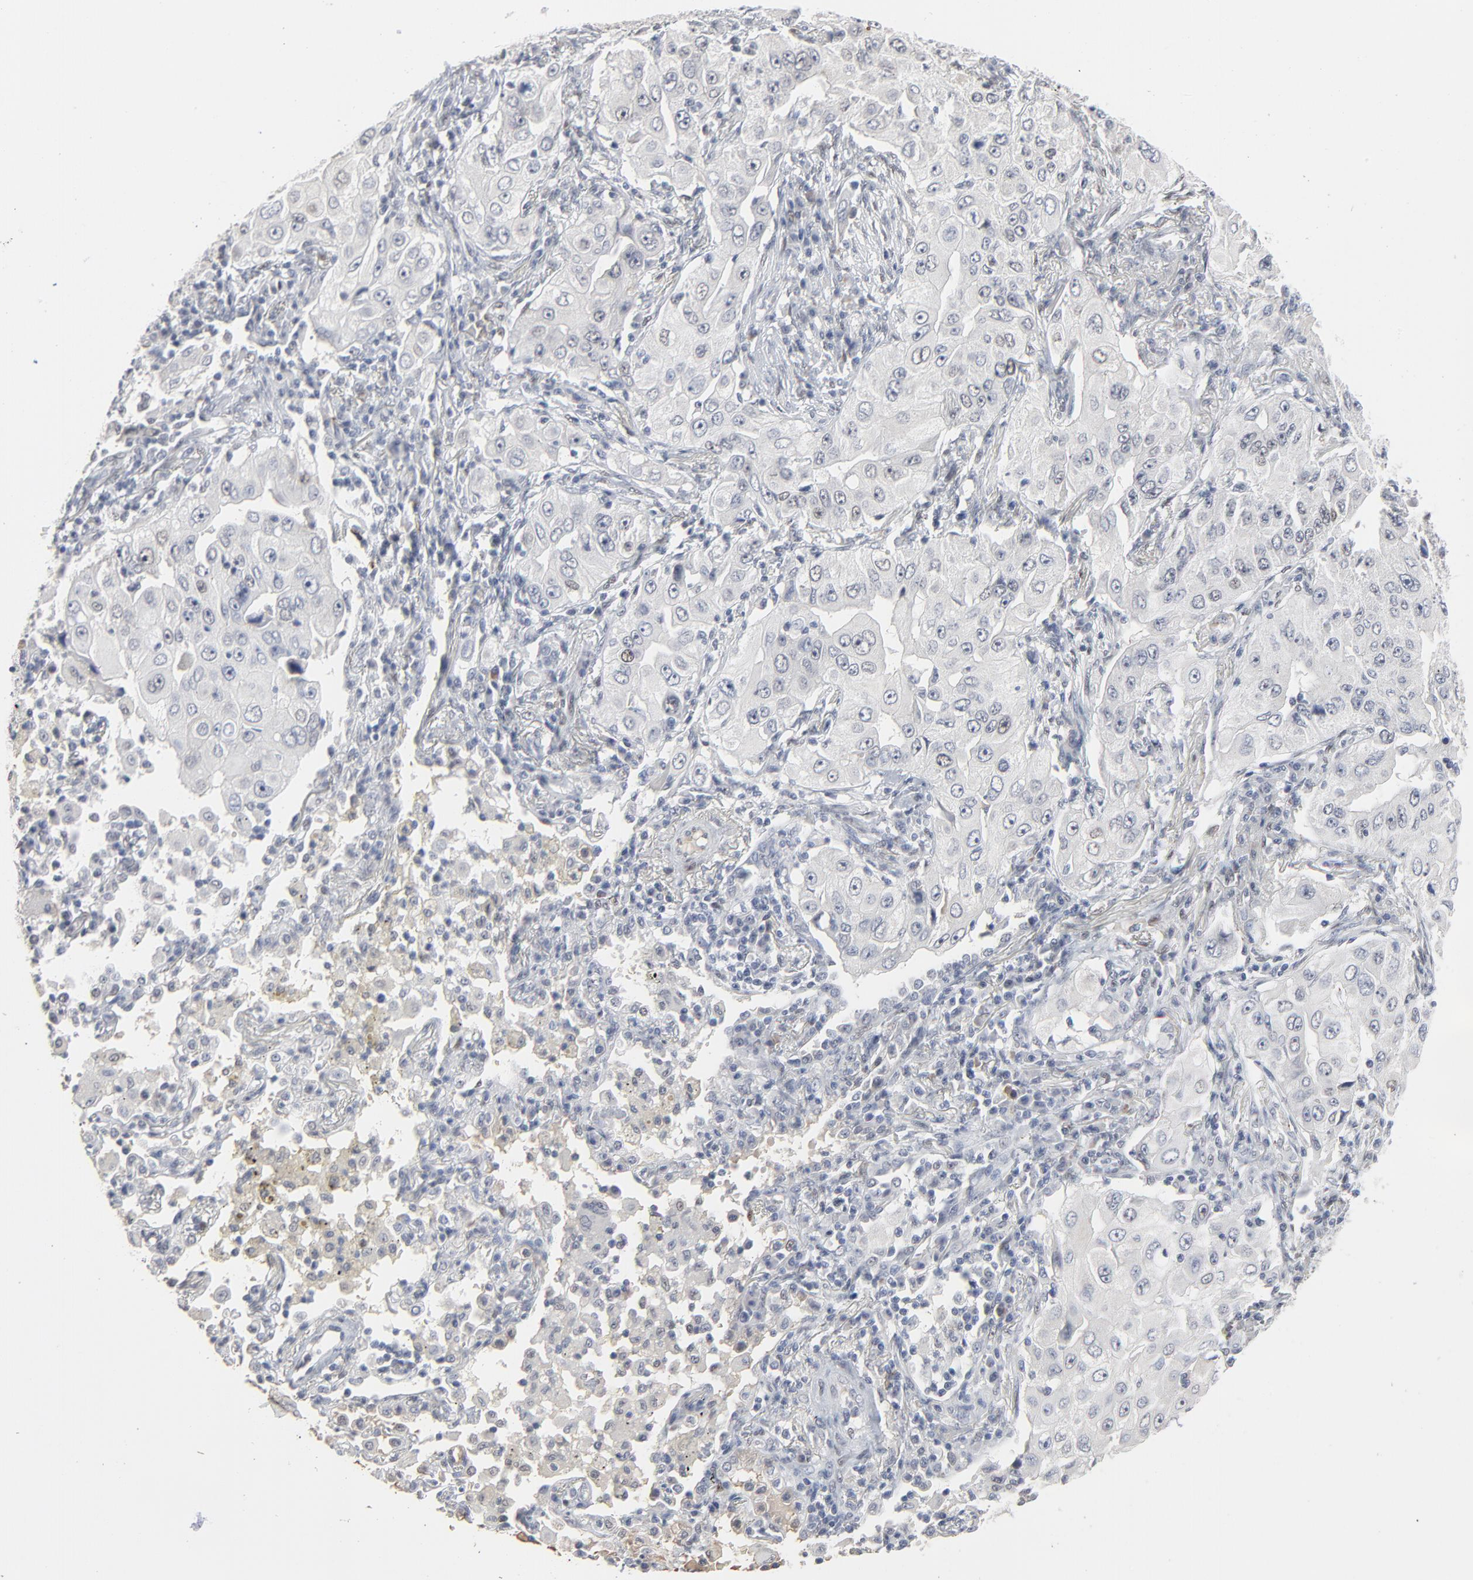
{"staining": {"intensity": "negative", "quantity": "none", "location": "none"}, "tissue": "lung cancer", "cell_type": "Tumor cells", "image_type": "cancer", "snomed": [{"axis": "morphology", "description": "Adenocarcinoma, NOS"}, {"axis": "topography", "description": "Lung"}], "caption": "The immunohistochemistry micrograph has no significant staining in tumor cells of lung adenocarcinoma tissue. The staining is performed using DAB brown chromogen with nuclei counter-stained in using hematoxylin.", "gene": "ATF7", "patient": {"sex": "male", "age": 84}}